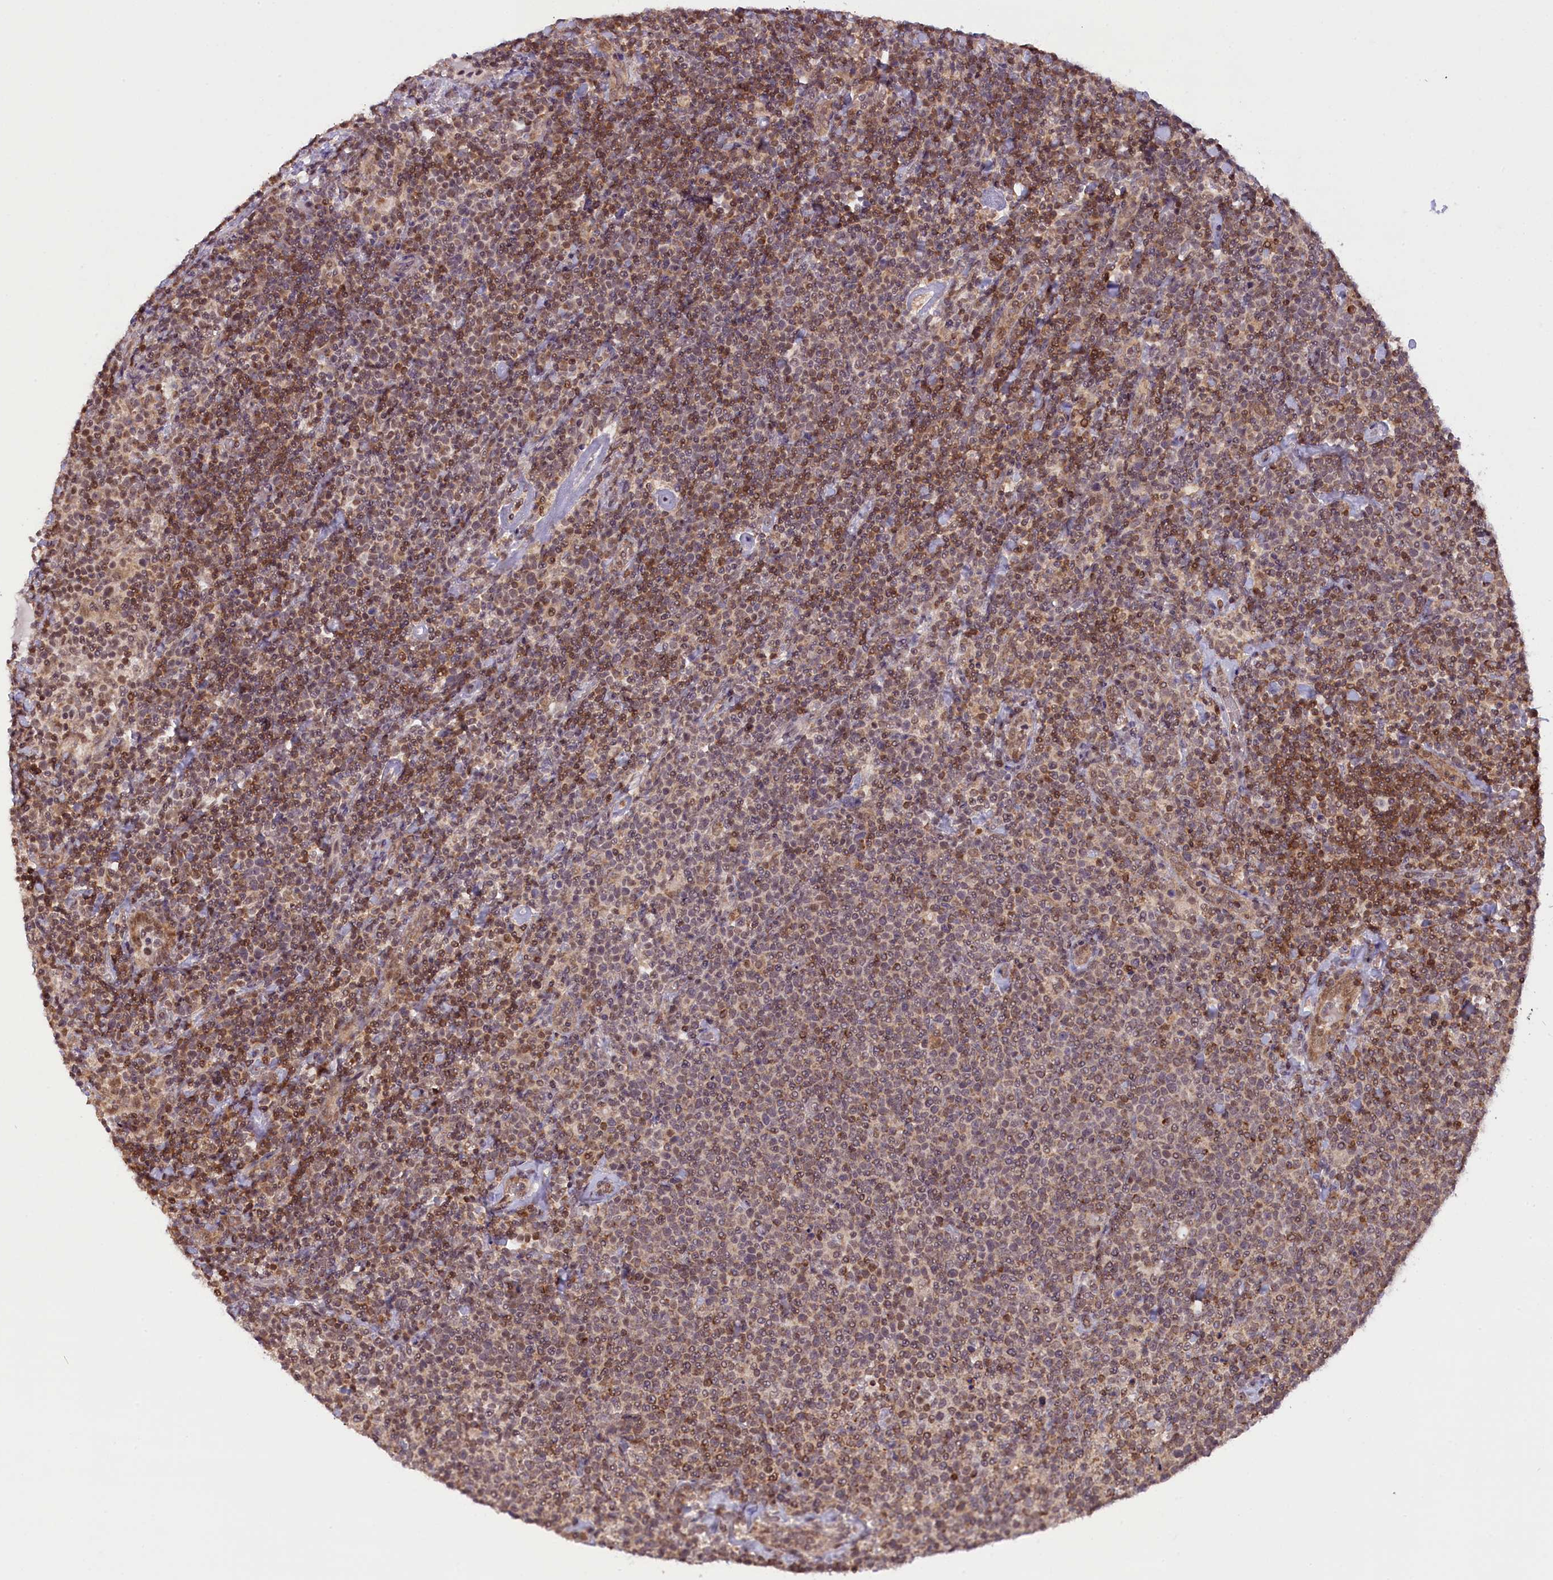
{"staining": {"intensity": "moderate", "quantity": ">75%", "location": "cytoplasmic/membranous,nuclear"}, "tissue": "lymphoma", "cell_type": "Tumor cells", "image_type": "cancer", "snomed": [{"axis": "morphology", "description": "Malignant lymphoma, non-Hodgkin's type, High grade"}, {"axis": "topography", "description": "Lymph node"}], "caption": "High-grade malignant lymphoma, non-Hodgkin's type stained with immunohistochemistry (IHC) shows moderate cytoplasmic/membranous and nuclear positivity in about >75% of tumor cells.", "gene": "CARD8", "patient": {"sex": "male", "age": 61}}